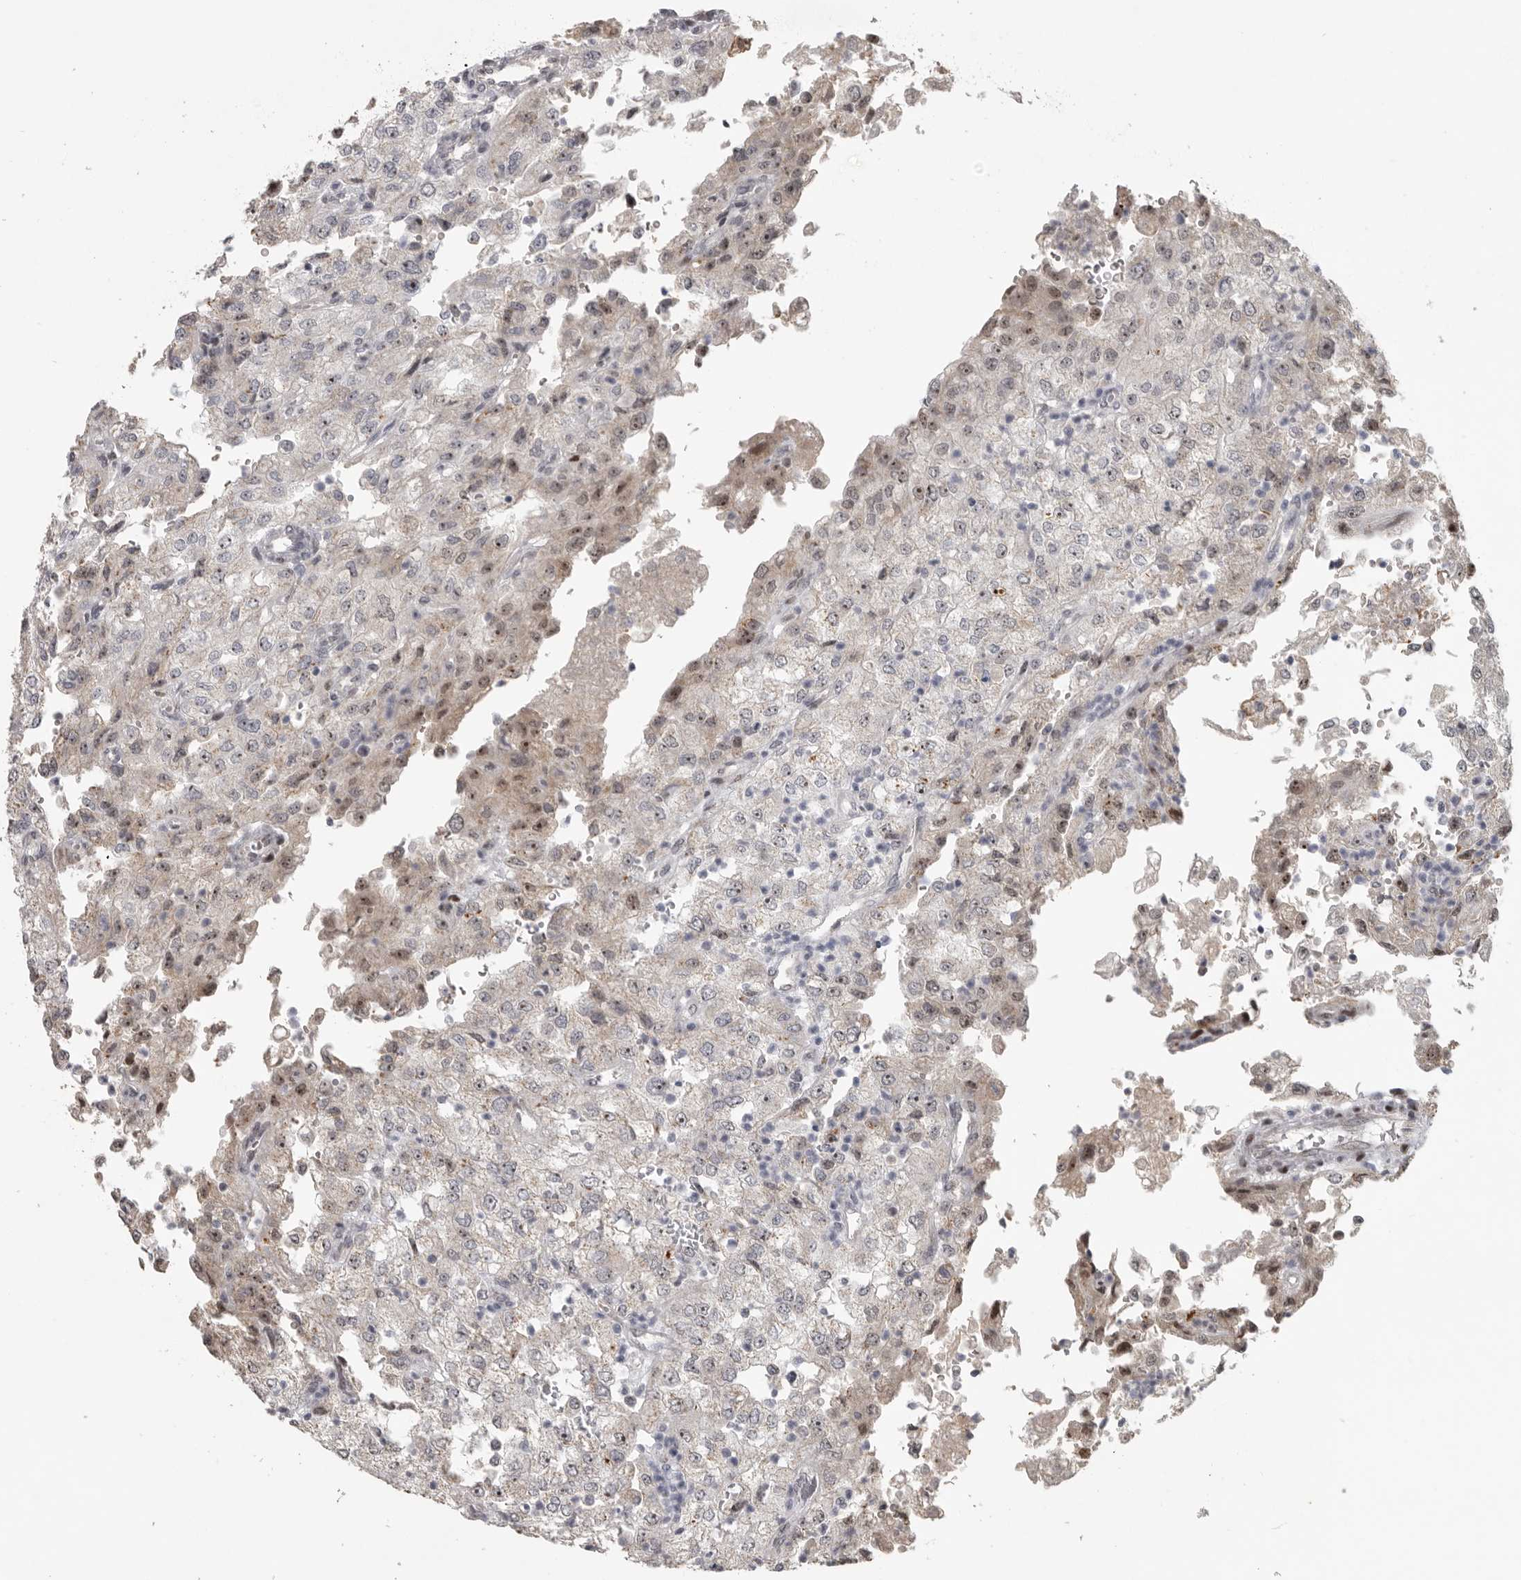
{"staining": {"intensity": "weak", "quantity": "25%-75%", "location": "nuclear"}, "tissue": "renal cancer", "cell_type": "Tumor cells", "image_type": "cancer", "snomed": [{"axis": "morphology", "description": "Adenocarcinoma, NOS"}, {"axis": "topography", "description": "Kidney"}], "caption": "Renal cancer stained with DAB immunohistochemistry displays low levels of weak nuclear staining in approximately 25%-75% of tumor cells.", "gene": "PCMTD1", "patient": {"sex": "female", "age": 54}}